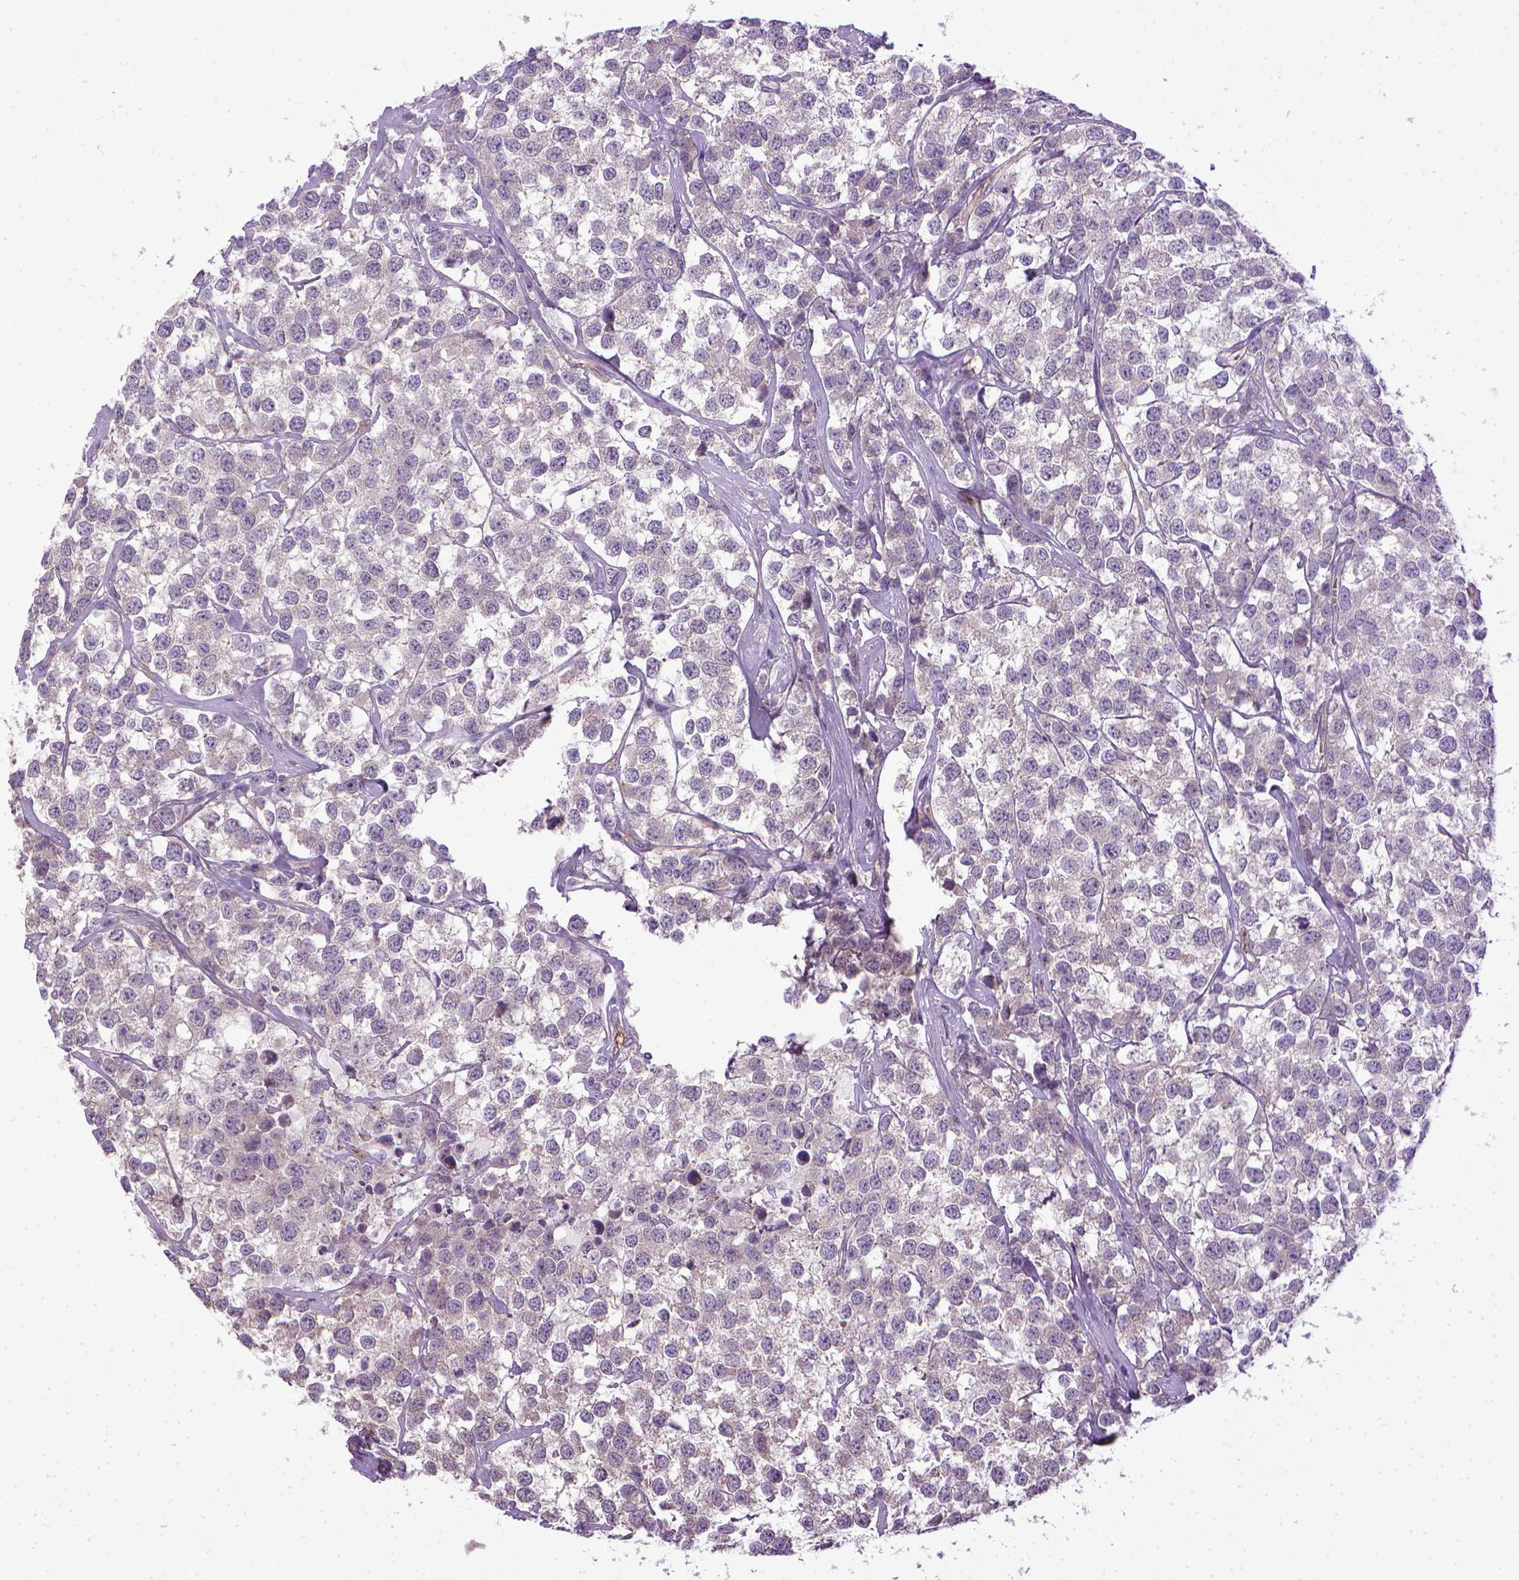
{"staining": {"intensity": "negative", "quantity": "none", "location": "none"}, "tissue": "testis cancer", "cell_type": "Tumor cells", "image_type": "cancer", "snomed": [{"axis": "morphology", "description": "Seminoma, NOS"}, {"axis": "topography", "description": "Testis"}], "caption": "Tumor cells show no significant positivity in seminoma (testis).", "gene": "ENG", "patient": {"sex": "male", "age": 59}}